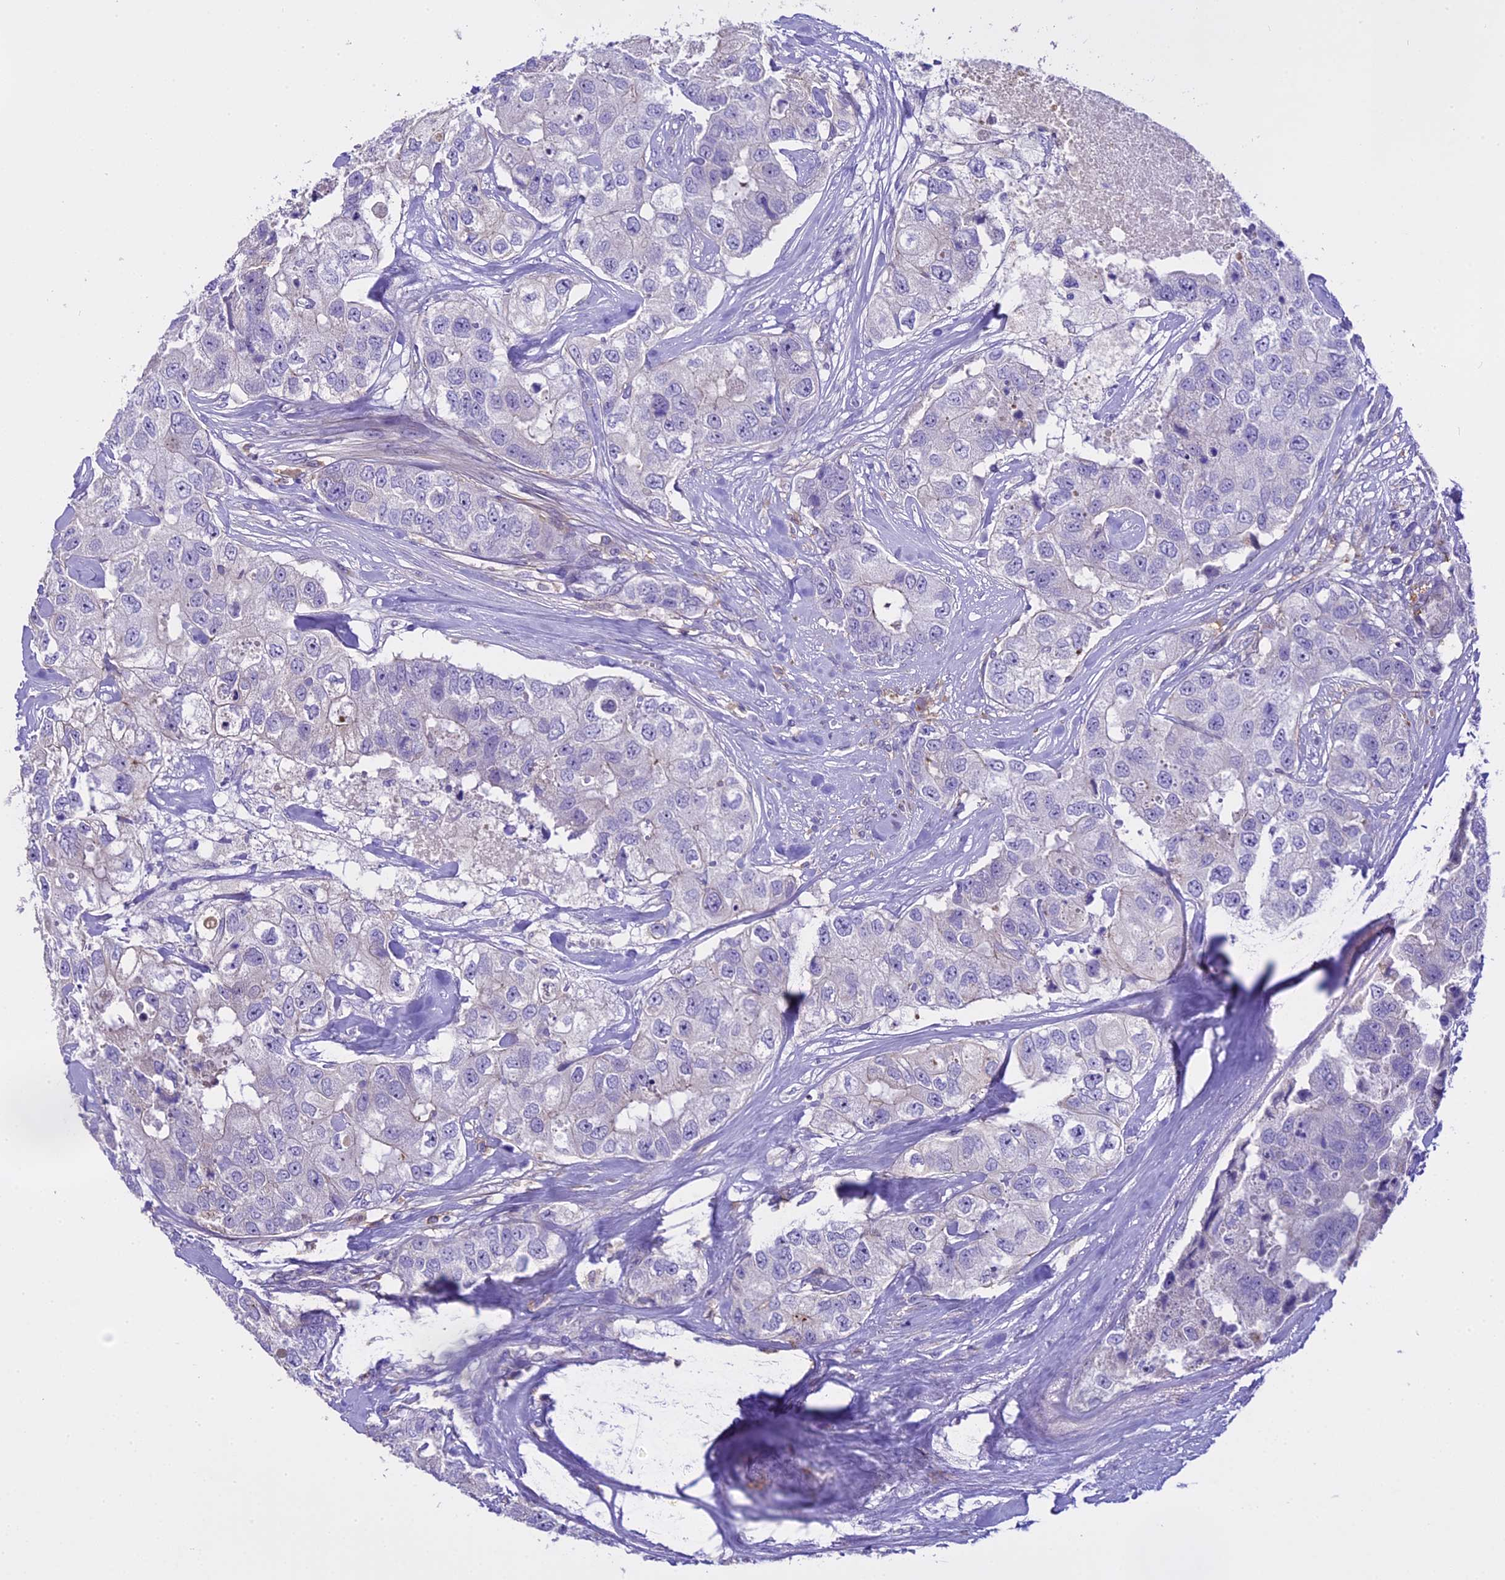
{"staining": {"intensity": "negative", "quantity": "none", "location": "none"}, "tissue": "breast cancer", "cell_type": "Tumor cells", "image_type": "cancer", "snomed": [{"axis": "morphology", "description": "Duct carcinoma"}, {"axis": "topography", "description": "Breast"}], "caption": "The IHC photomicrograph has no significant expression in tumor cells of invasive ductal carcinoma (breast) tissue.", "gene": "NOD2", "patient": {"sex": "female", "age": 62}}